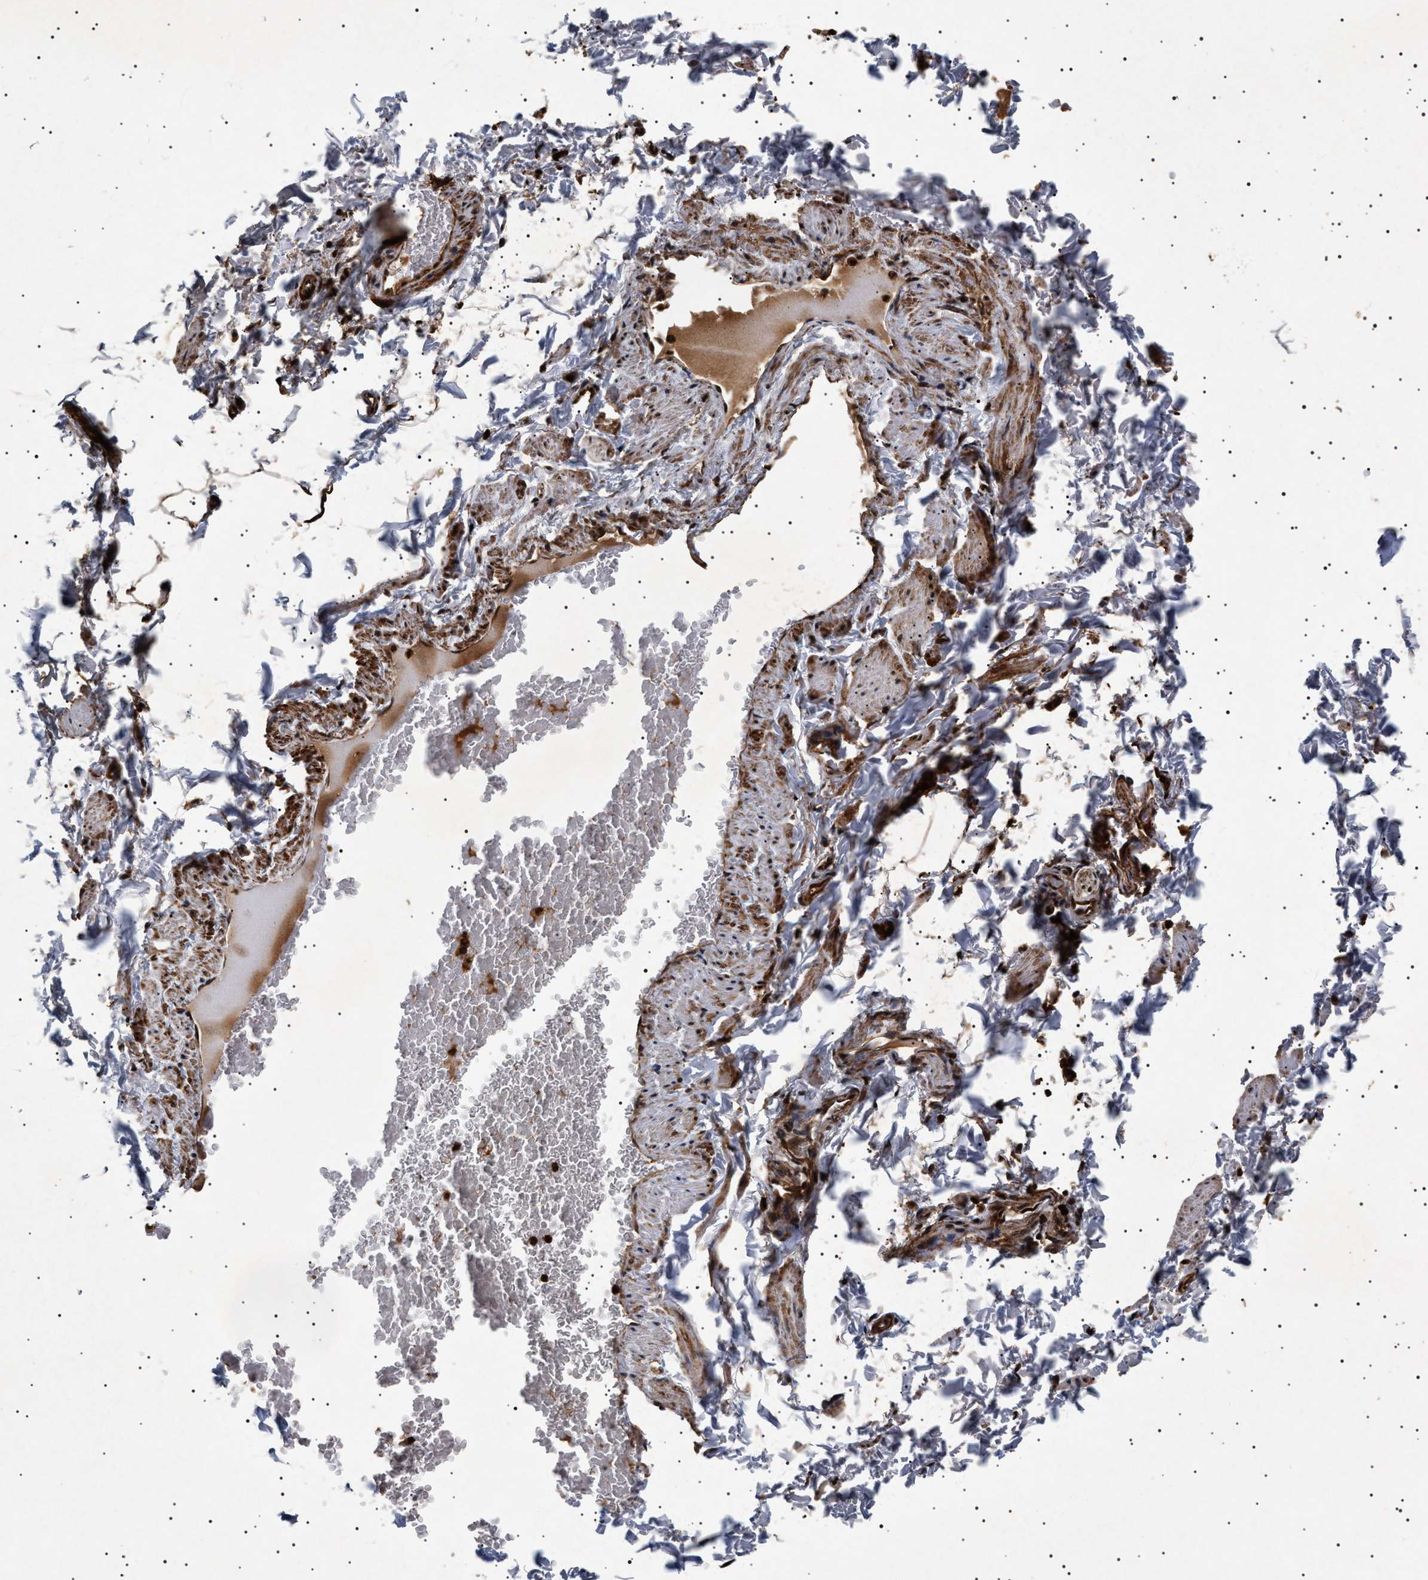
{"staining": {"intensity": "moderate", "quantity": ">75%", "location": "cytoplasmic/membranous"}, "tissue": "adipose tissue", "cell_type": "Adipocytes", "image_type": "normal", "snomed": [{"axis": "morphology", "description": "Normal tissue, NOS"}, {"axis": "topography", "description": "Vascular tissue"}], "caption": "The immunohistochemical stain shows moderate cytoplasmic/membranous positivity in adipocytes of benign adipose tissue.", "gene": "KIF21A", "patient": {"sex": "male", "age": 41}}